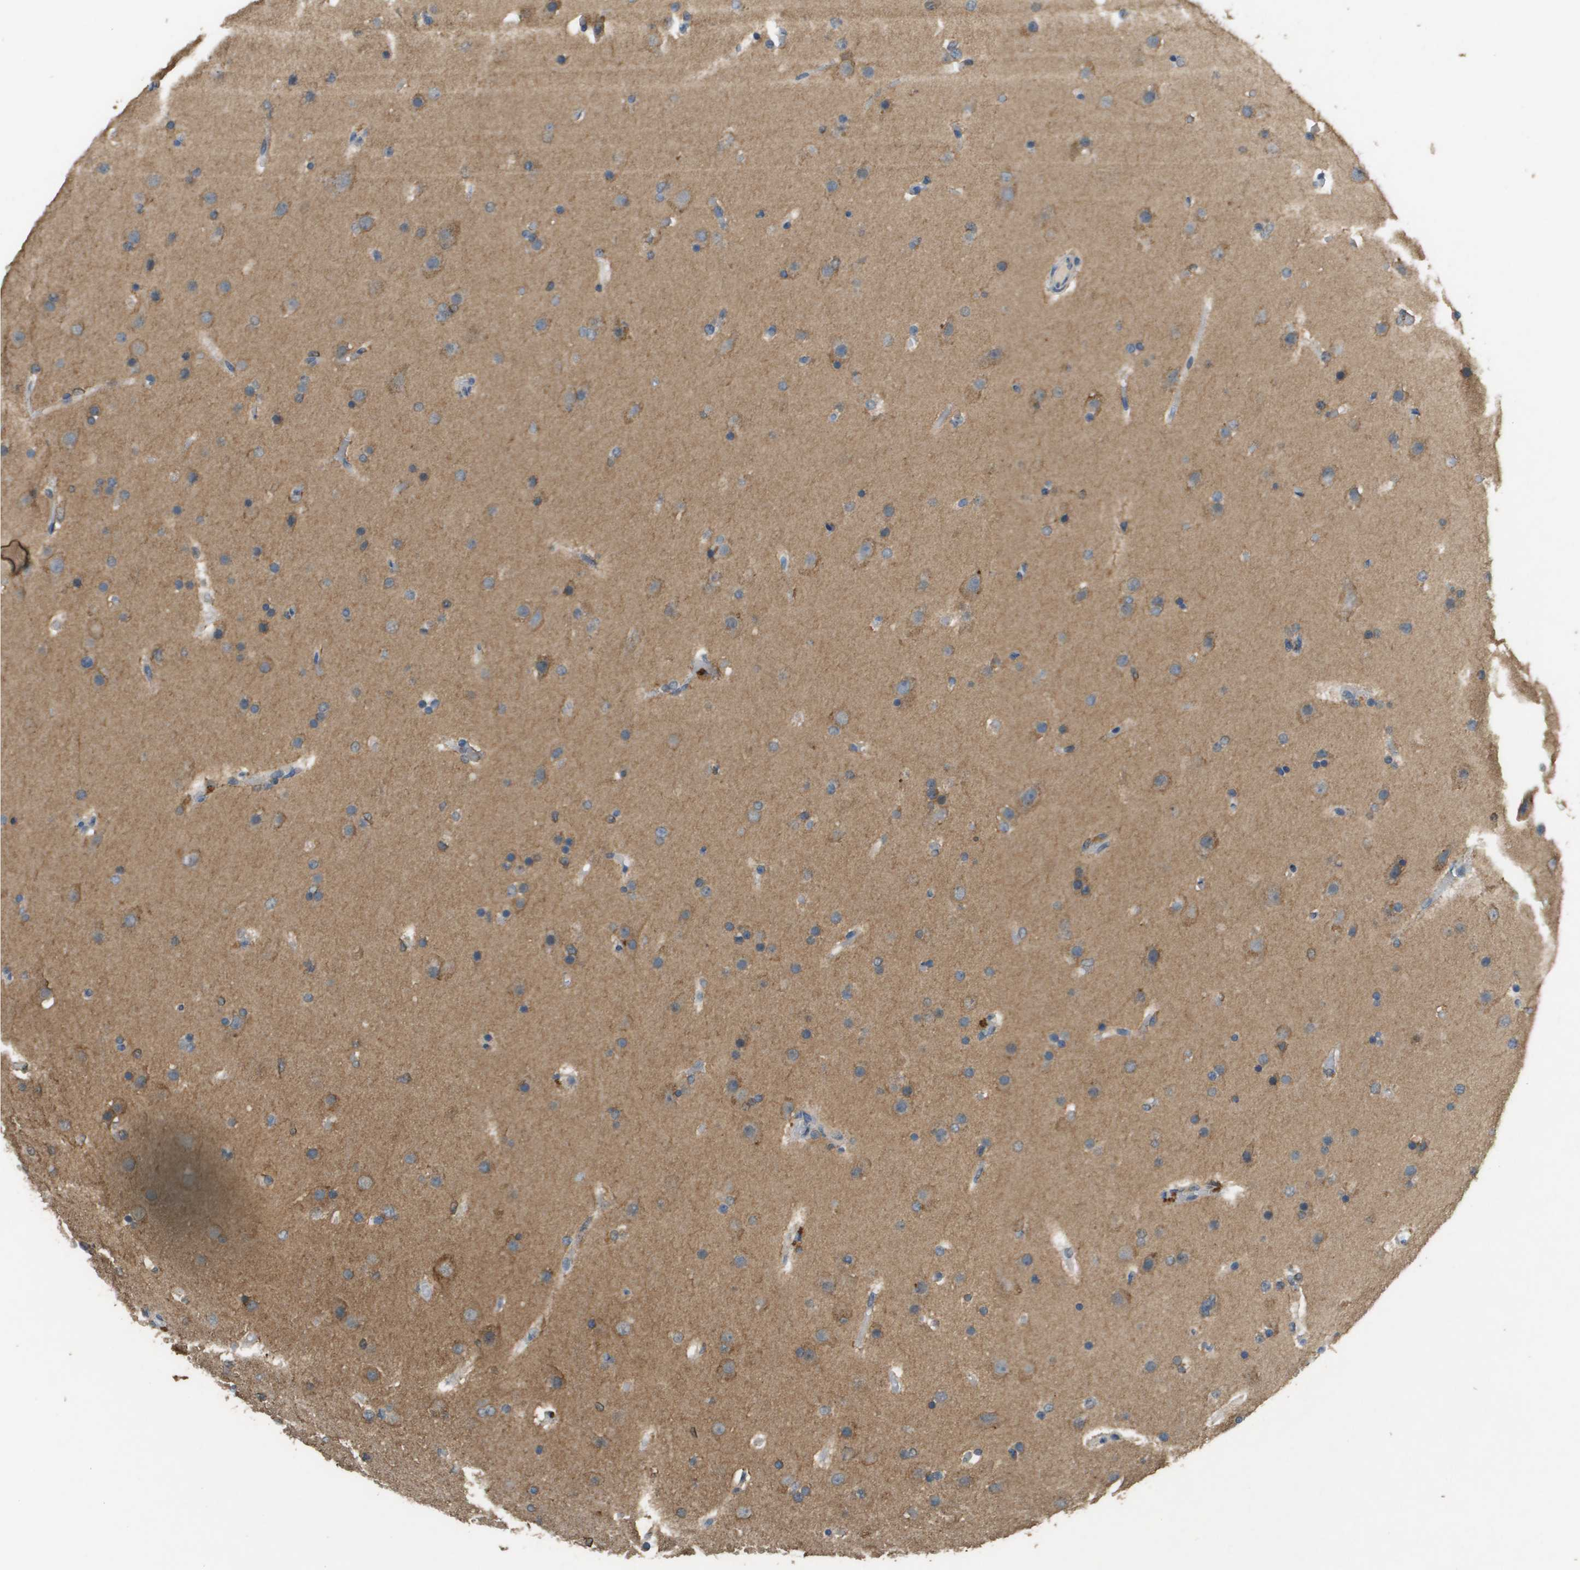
{"staining": {"intensity": "weak", "quantity": "25%-75%", "location": "cytoplasmic/membranous"}, "tissue": "glioma", "cell_type": "Tumor cells", "image_type": "cancer", "snomed": [{"axis": "morphology", "description": "Glioma, malignant, High grade"}, {"axis": "topography", "description": "Cerebral cortex"}], "caption": "High-power microscopy captured an immunohistochemistry image of glioma, revealing weak cytoplasmic/membranous expression in about 25%-75% of tumor cells.", "gene": "MS4A7", "patient": {"sex": "female", "age": 36}}